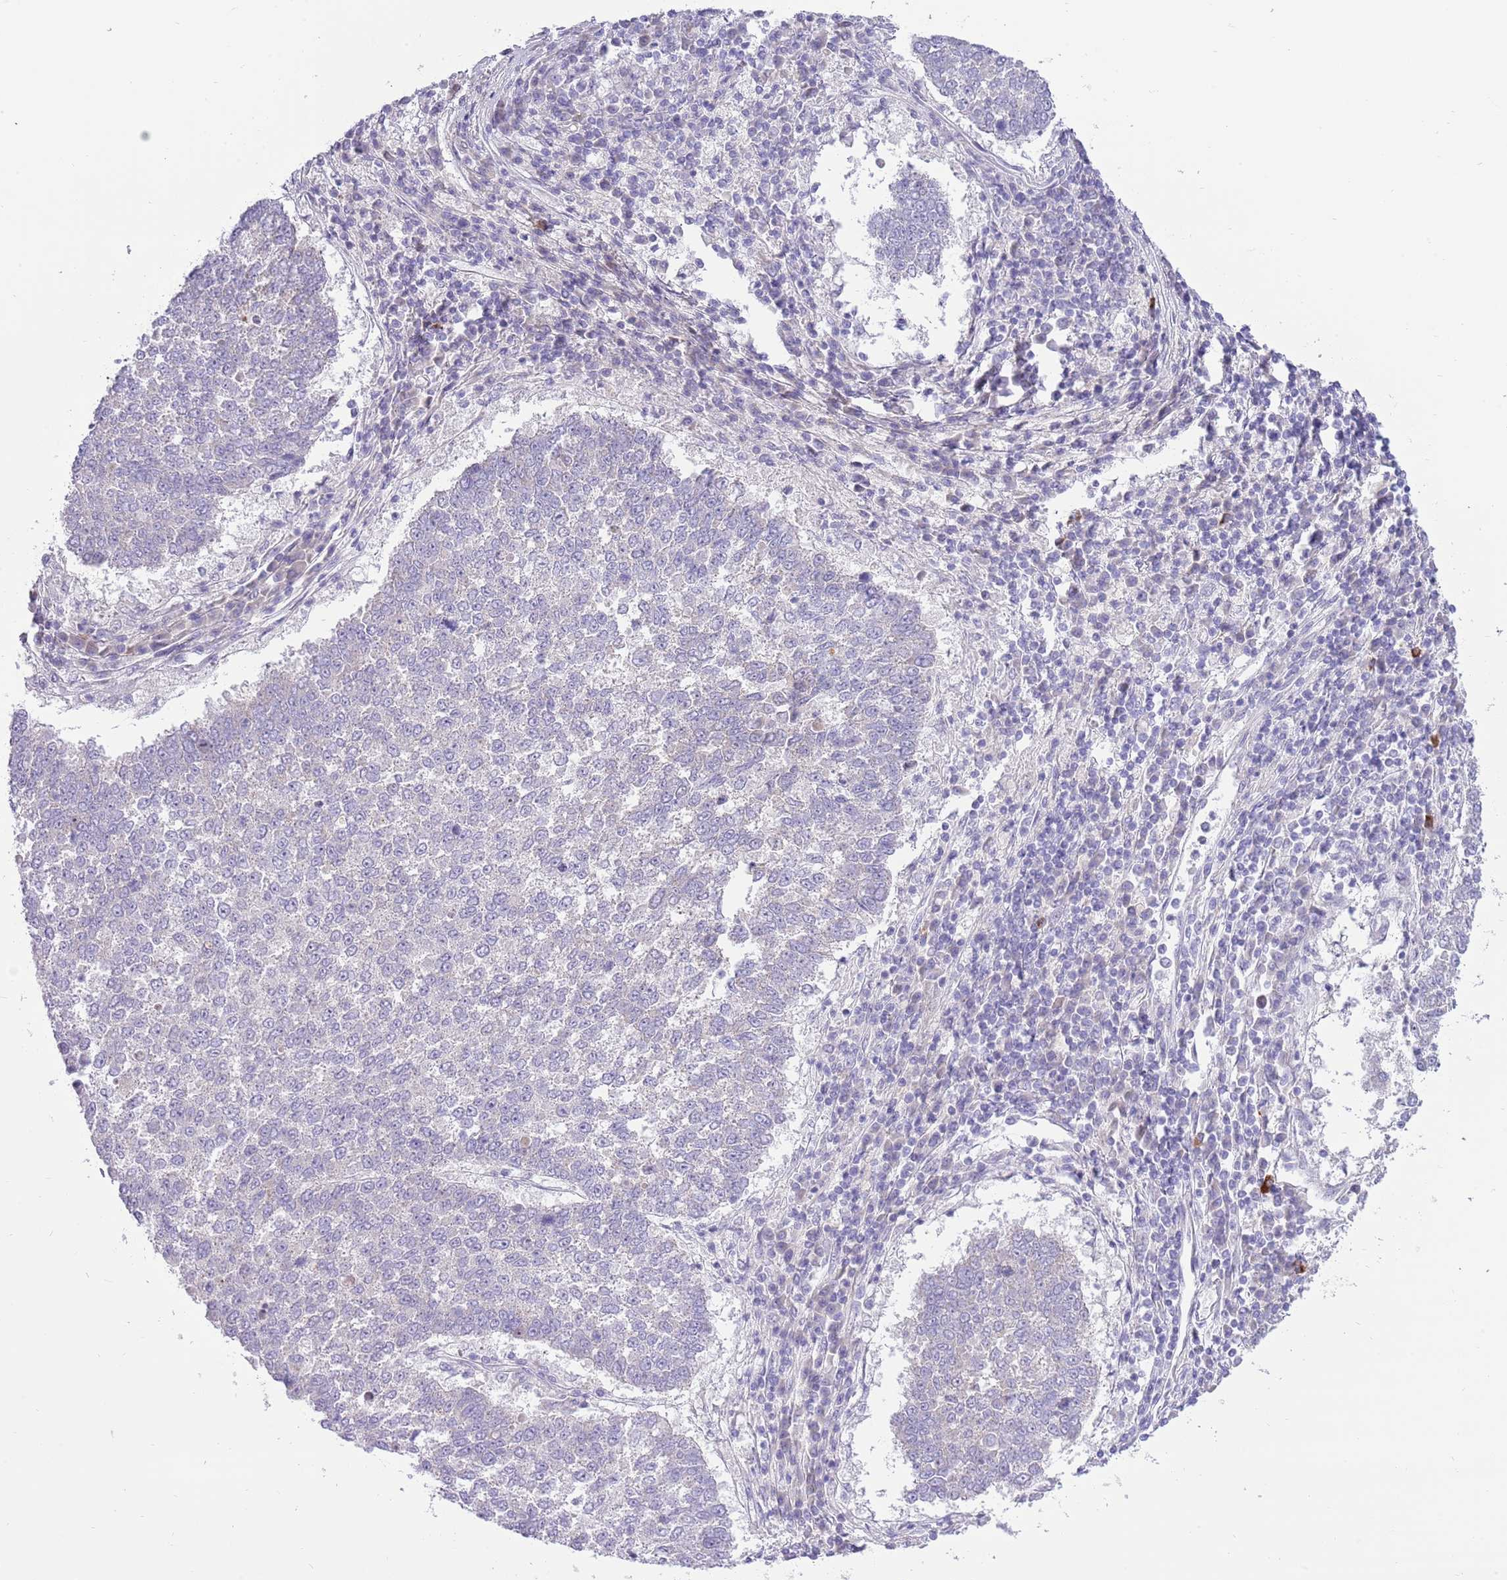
{"staining": {"intensity": "negative", "quantity": "none", "location": "none"}, "tissue": "lung cancer", "cell_type": "Tumor cells", "image_type": "cancer", "snomed": [{"axis": "morphology", "description": "Squamous cell carcinoma, NOS"}, {"axis": "topography", "description": "Lung"}], "caption": "This is a image of IHC staining of lung cancer (squamous cell carcinoma), which shows no positivity in tumor cells.", "gene": "ZC4H2", "patient": {"sex": "male", "age": 73}}